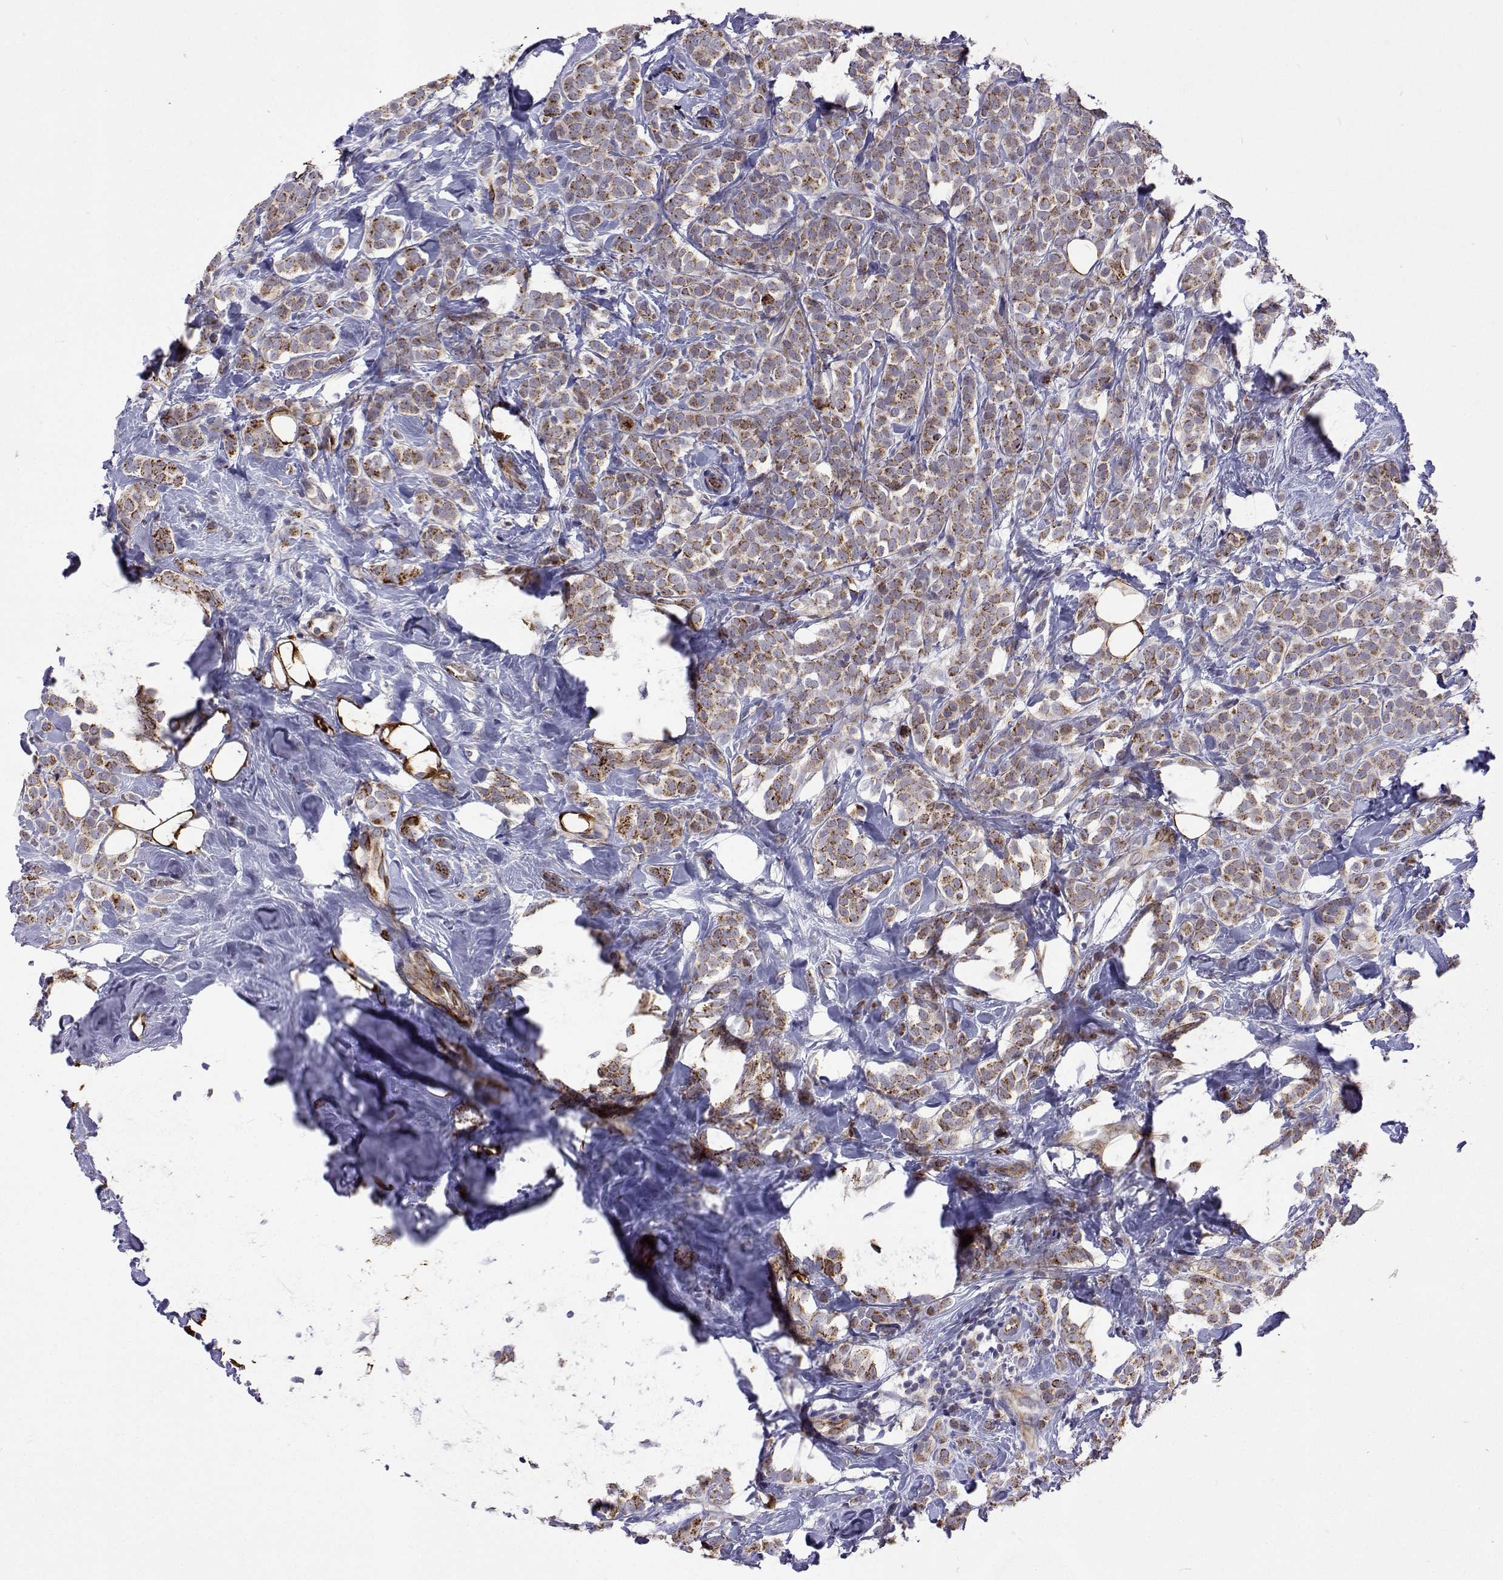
{"staining": {"intensity": "moderate", "quantity": ">75%", "location": "cytoplasmic/membranous"}, "tissue": "breast cancer", "cell_type": "Tumor cells", "image_type": "cancer", "snomed": [{"axis": "morphology", "description": "Lobular carcinoma"}, {"axis": "topography", "description": "Breast"}], "caption": "Immunohistochemistry (IHC) photomicrograph of breast lobular carcinoma stained for a protein (brown), which shows medium levels of moderate cytoplasmic/membranous staining in about >75% of tumor cells.", "gene": "DHTKD1", "patient": {"sex": "female", "age": 49}}